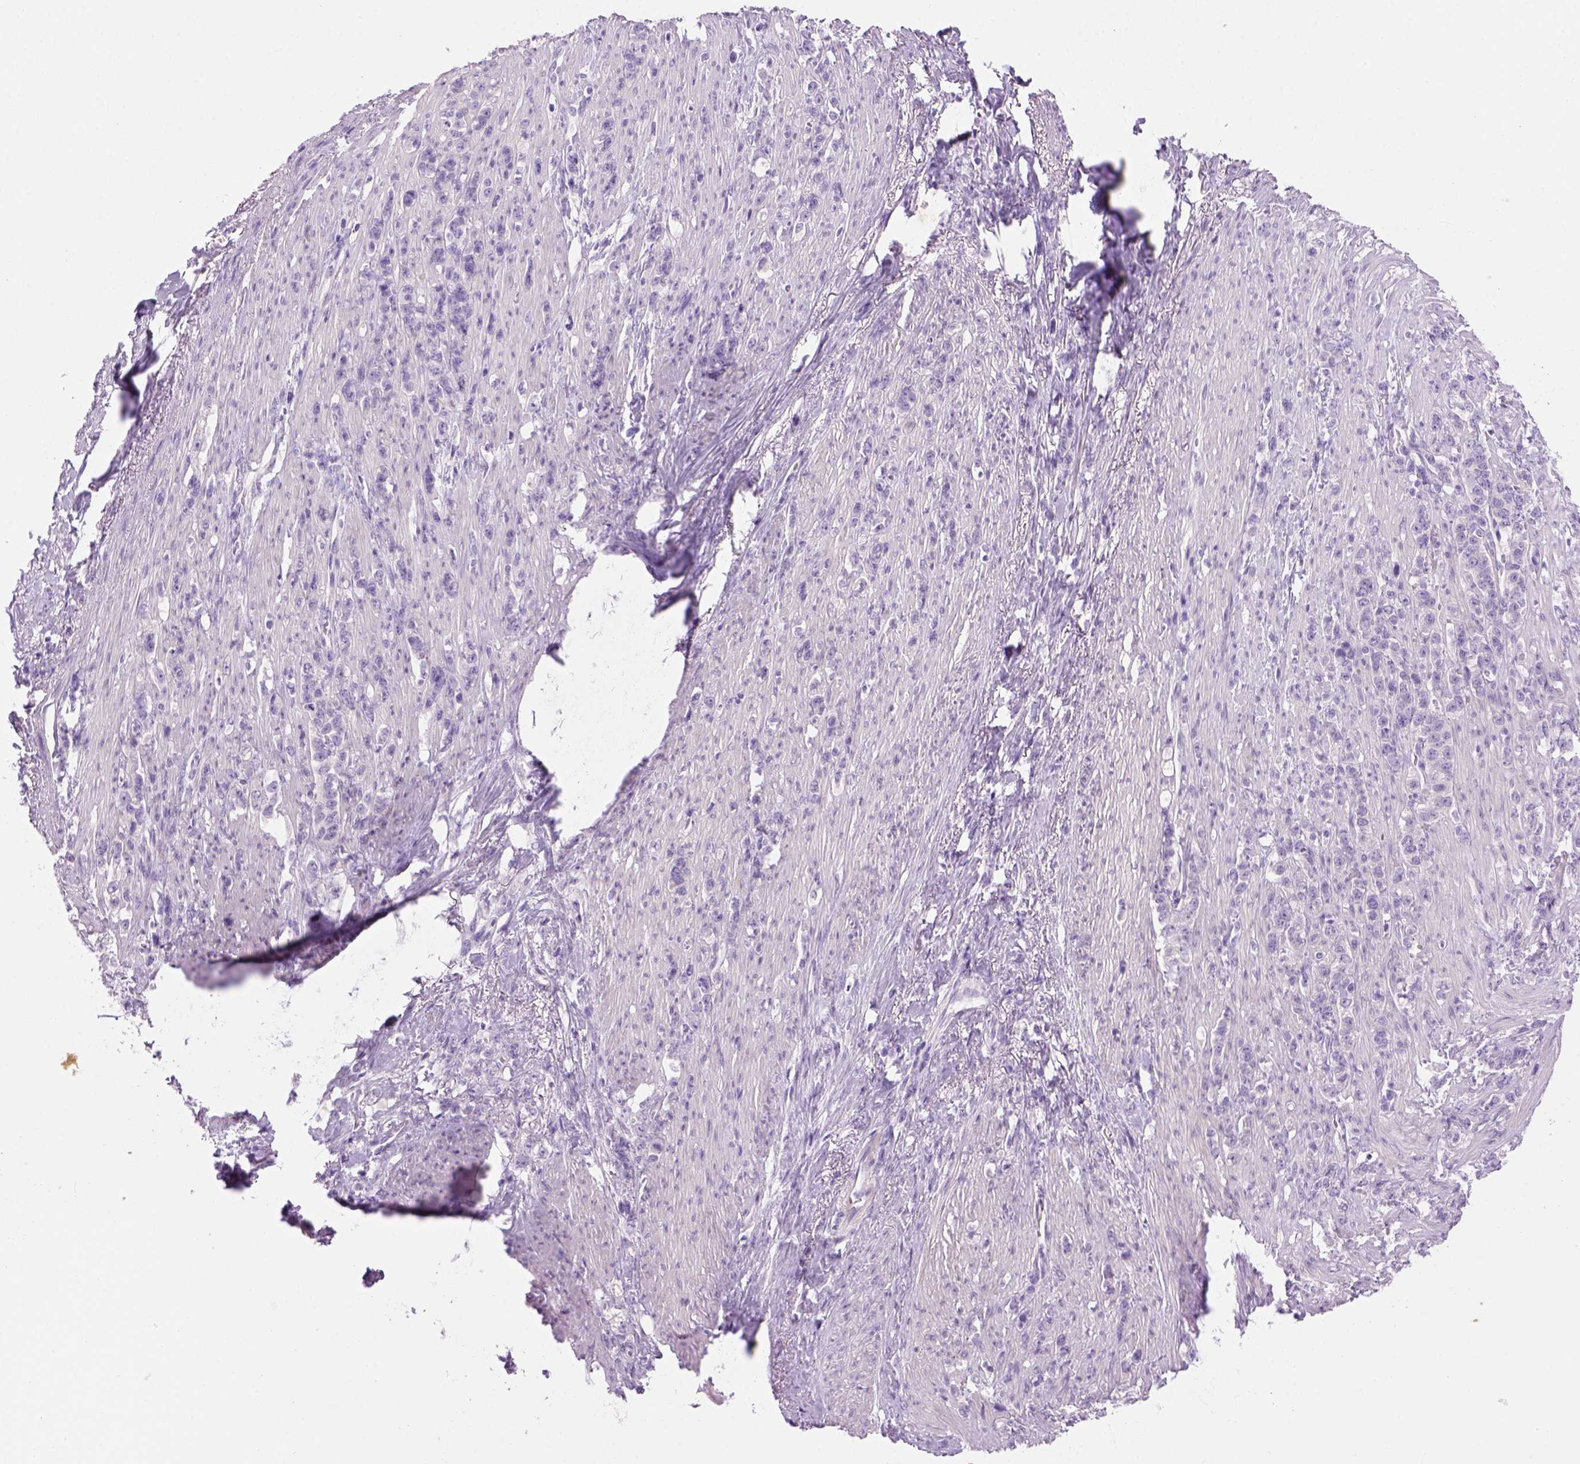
{"staining": {"intensity": "negative", "quantity": "none", "location": "none"}, "tissue": "stomach cancer", "cell_type": "Tumor cells", "image_type": "cancer", "snomed": [{"axis": "morphology", "description": "Adenocarcinoma, NOS"}, {"axis": "topography", "description": "Stomach, lower"}], "caption": "This is an IHC histopathology image of human stomach adenocarcinoma. There is no staining in tumor cells.", "gene": "DNAH11", "patient": {"sex": "male", "age": 88}}